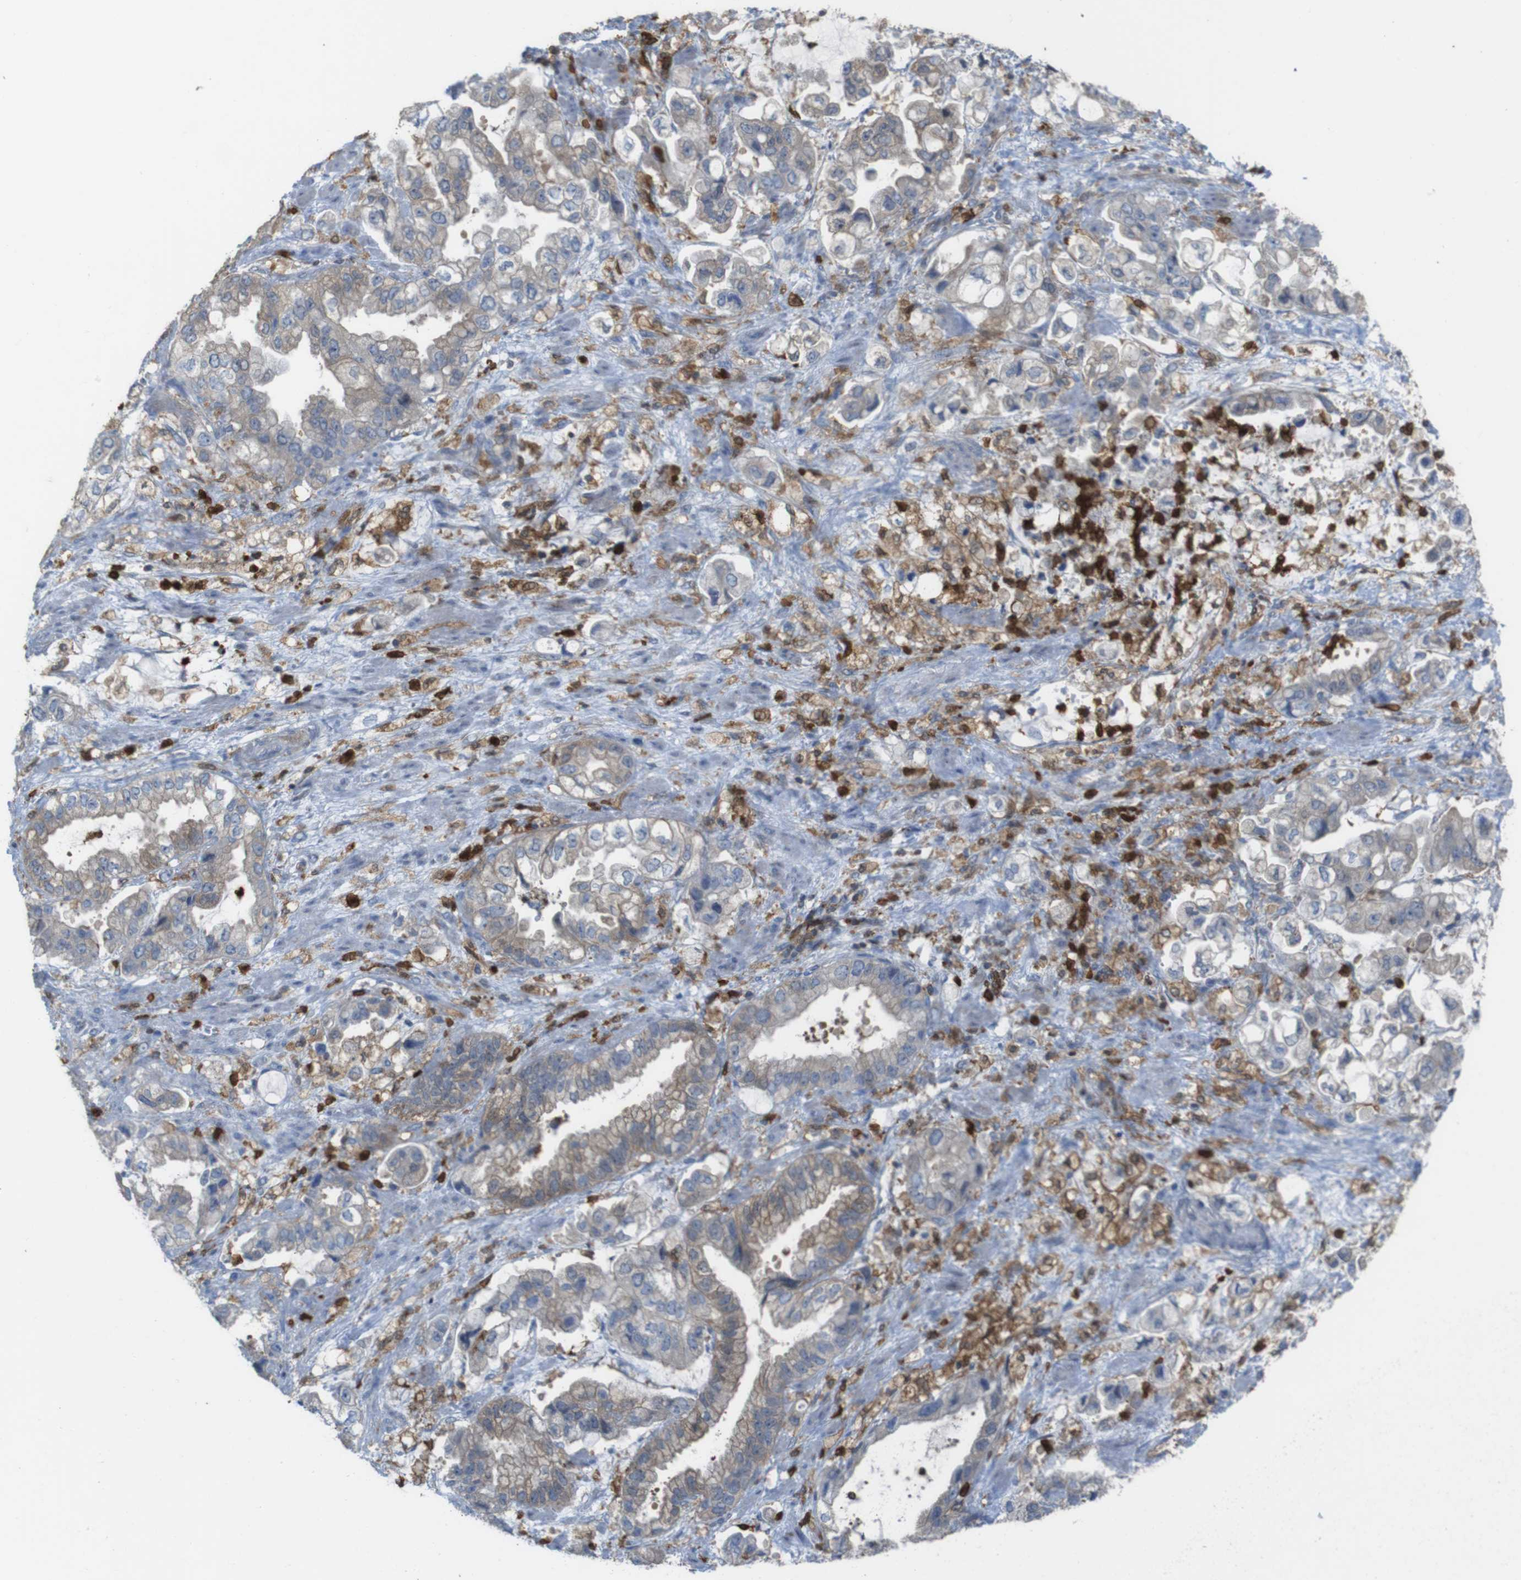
{"staining": {"intensity": "moderate", "quantity": ">75%", "location": "cytoplasmic/membranous"}, "tissue": "stomach cancer", "cell_type": "Tumor cells", "image_type": "cancer", "snomed": [{"axis": "morphology", "description": "Normal tissue, NOS"}, {"axis": "morphology", "description": "Adenocarcinoma, NOS"}, {"axis": "topography", "description": "Stomach"}], "caption": "Stomach adenocarcinoma was stained to show a protein in brown. There is medium levels of moderate cytoplasmic/membranous staining in about >75% of tumor cells.", "gene": "PRKCD", "patient": {"sex": "male", "age": 62}}